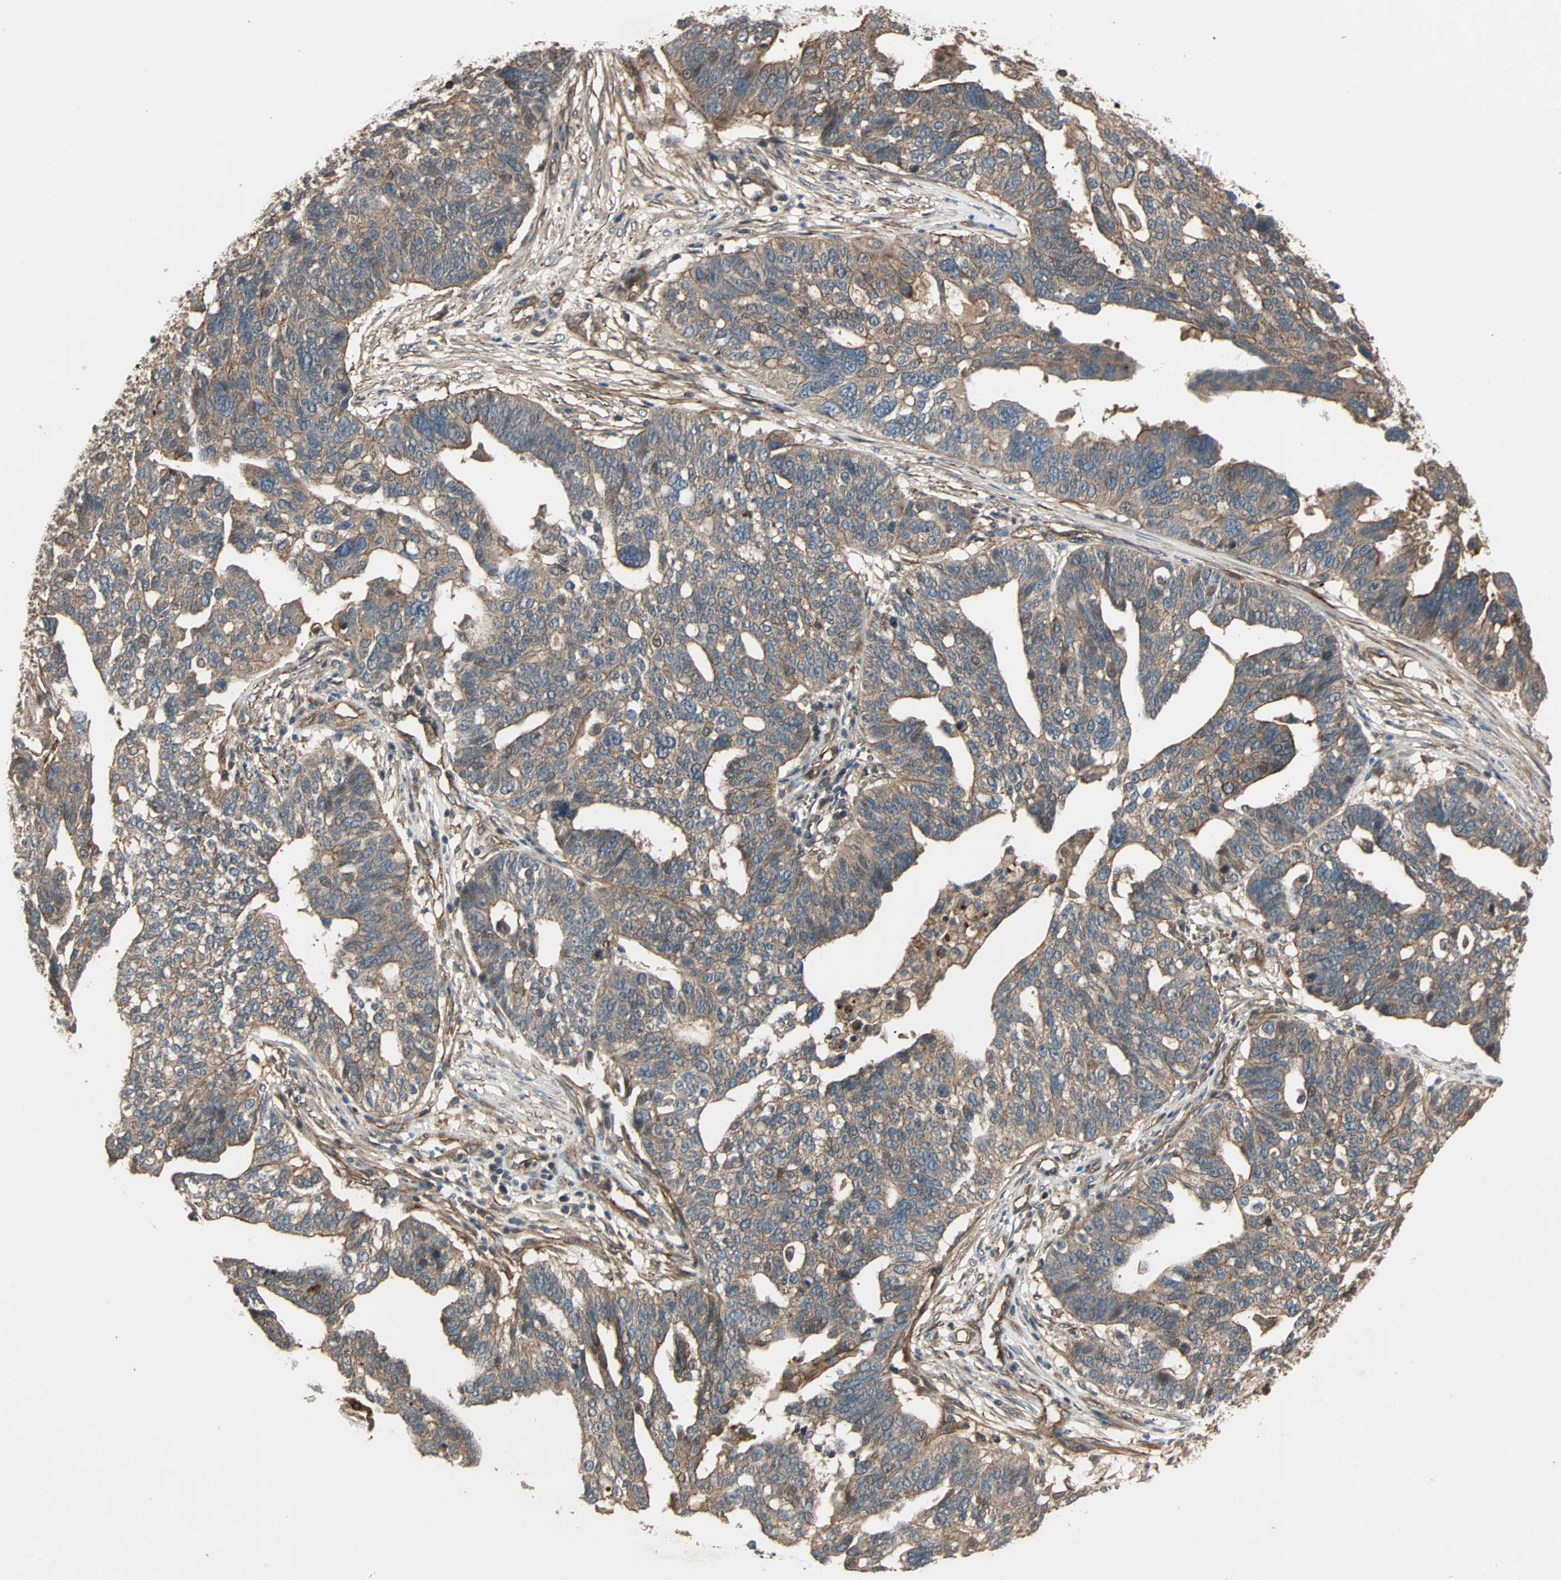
{"staining": {"intensity": "weak", "quantity": ">75%", "location": "cytoplasmic/membranous"}, "tissue": "ovarian cancer", "cell_type": "Tumor cells", "image_type": "cancer", "snomed": [{"axis": "morphology", "description": "Cystadenocarcinoma, serous, NOS"}, {"axis": "topography", "description": "Ovary"}], "caption": "Human ovarian serous cystadenocarcinoma stained for a protein (brown) reveals weak cytoplasmic/membranous positive staining in about >75% of tumor cells.", "gene": "GCK", "patient": {"sex": "female", "age": 59}}